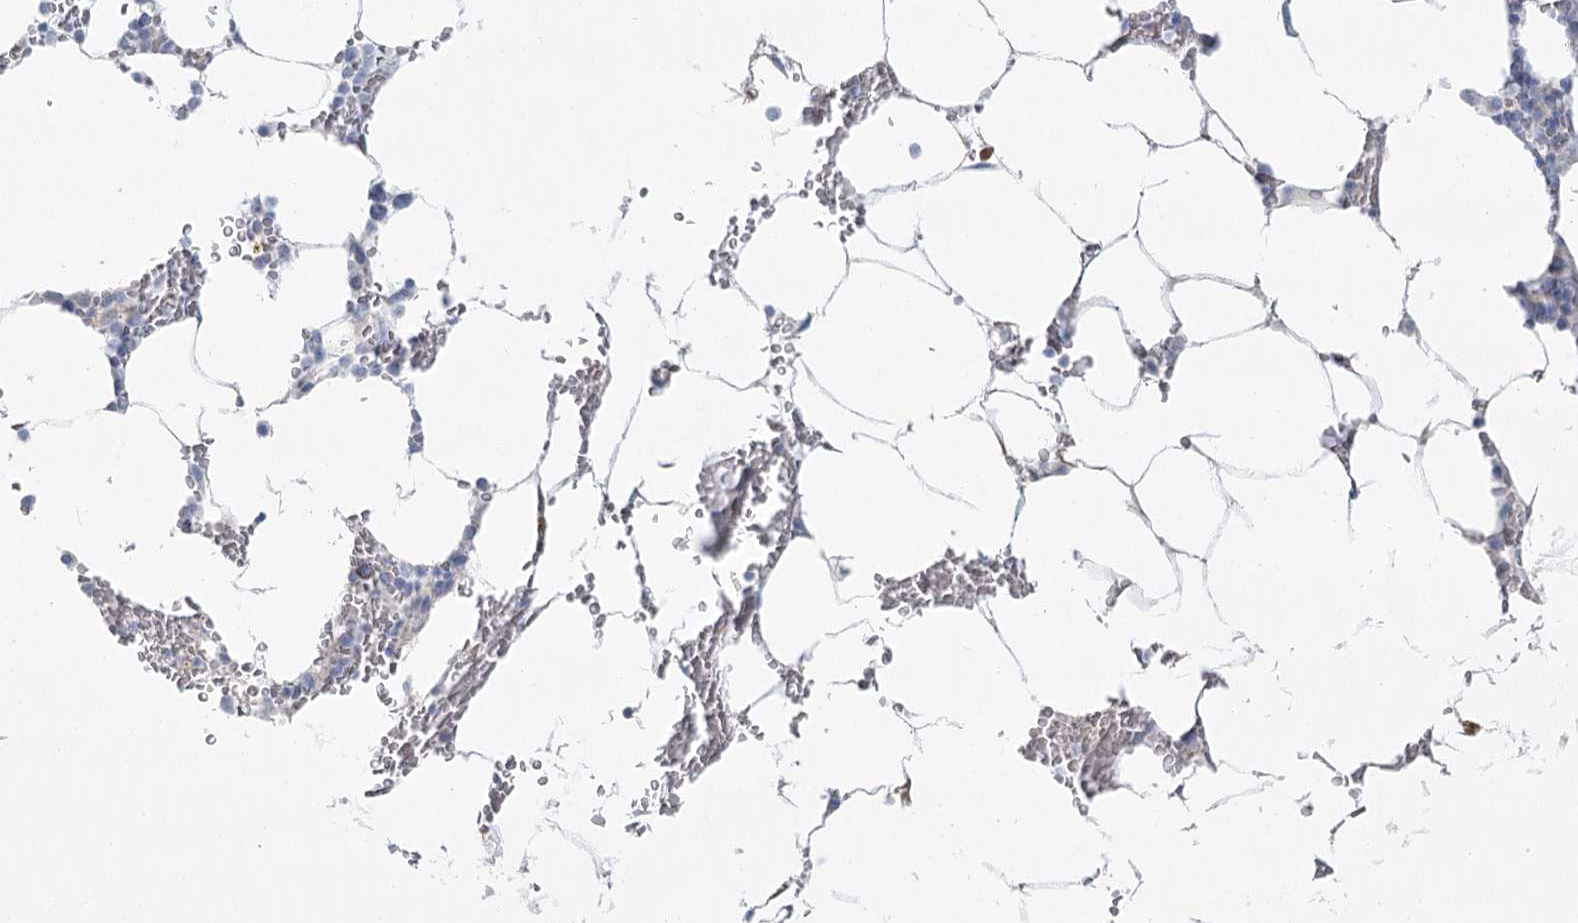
{"staining": {"intensity": "negative", "quantity": "none", "location": "none"}, "tissue": "bone marrow", "cell_type": "Hematopoietic cells", "image_type": "normal", "snomed": [{"axis": "morphology", "description": "Normal tissue, NOS"}, {"axis": "topography", "description": "Bone marrow"}], "caption": "Immunohistochemistry (IHC) histopathology image of unremarkable bone marrow: bone marrow stained with DAB reveals no significant protein positivity in hematopoietic cells.", "gene": "DMGDH", "patient": {"sex": "male", "age": 70}}